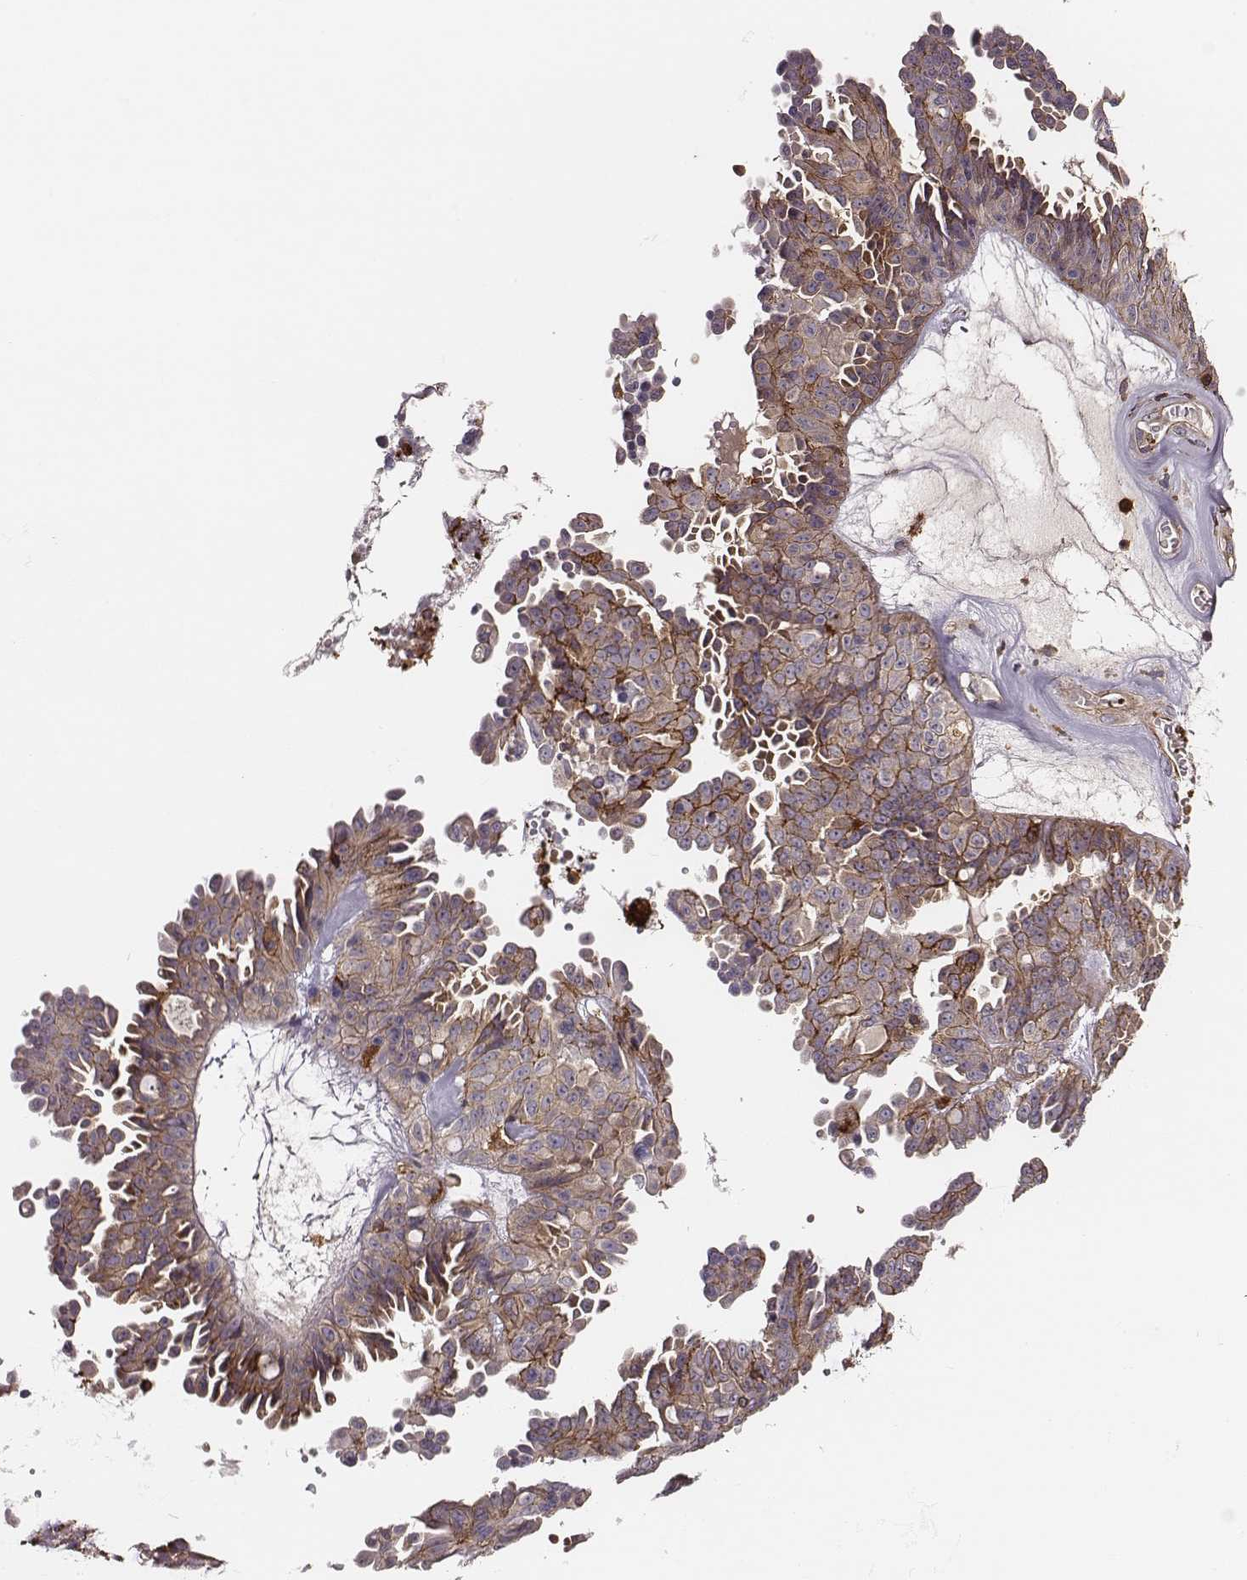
{"staining": {"intensity": "negative", "quantity": "none", "location": "none"}, "tissue": "ovarian cancer", "cell_type": "Tumor cells", "image_type": "cancer", "snomed": [{"axis": "morphology", "description": "Cystadenocarcinoma, serous, NOS"}, {"axis": "topography", "description": "Ovary"}], "caption": "This photomicrograph is of serous cystadenocarcinoma (ovarian) stained with immunohistochemistry to label a protein in brown with the nuclei are counter-stained blue. There is no positivity in tumor cells.", "gene": "ZYX", "patient": {"sex": "female", "age": 71}}